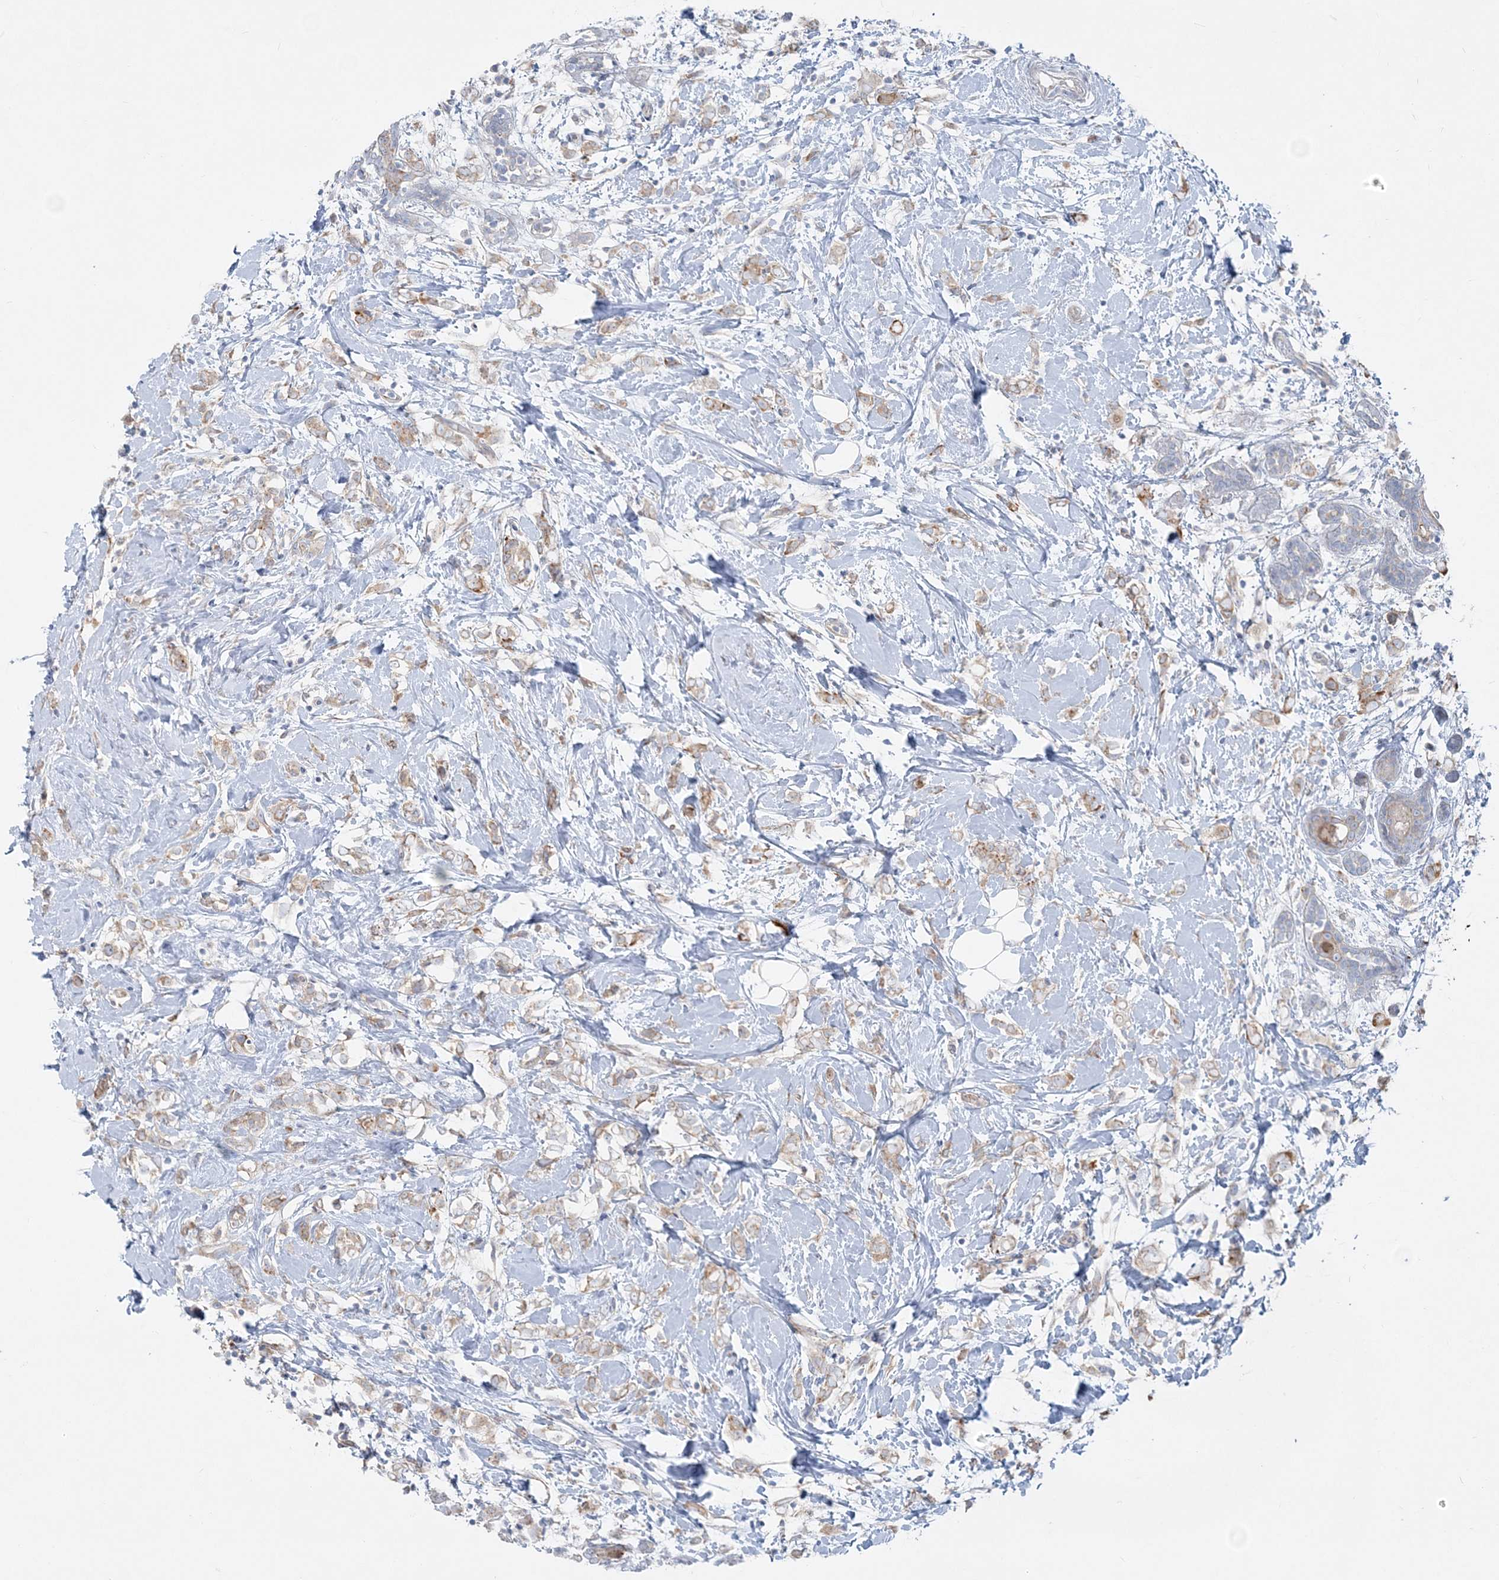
{"staining": {"intensity": "weak", "quantity": ">75%", "location": "cytoplasmic/membranous"}, "tissue": "breast cancer", "cell_type": "Tumor cells", "image_type": "cancer", "snomed": [{"axis": "morphology", "description": "Normal tissue, NOS"}, {"axis": "morphology", "description": "Lobular carcinoma"}, {"axis": "topography", "description": "Breast"}], "caption": "Protein expression analysis of breast lobular carcinoma displays weak cytoplasmic/membranous expression in about >75% of tumor cells. The protein is stained brown, and the nuclei are stained in blue (DAB (3,3'-diaminobenzidine) IHC with brightfield microscopy, high magnification).", "gene": "CCNJ", "patient": {"sex": "female", "age": 47}}